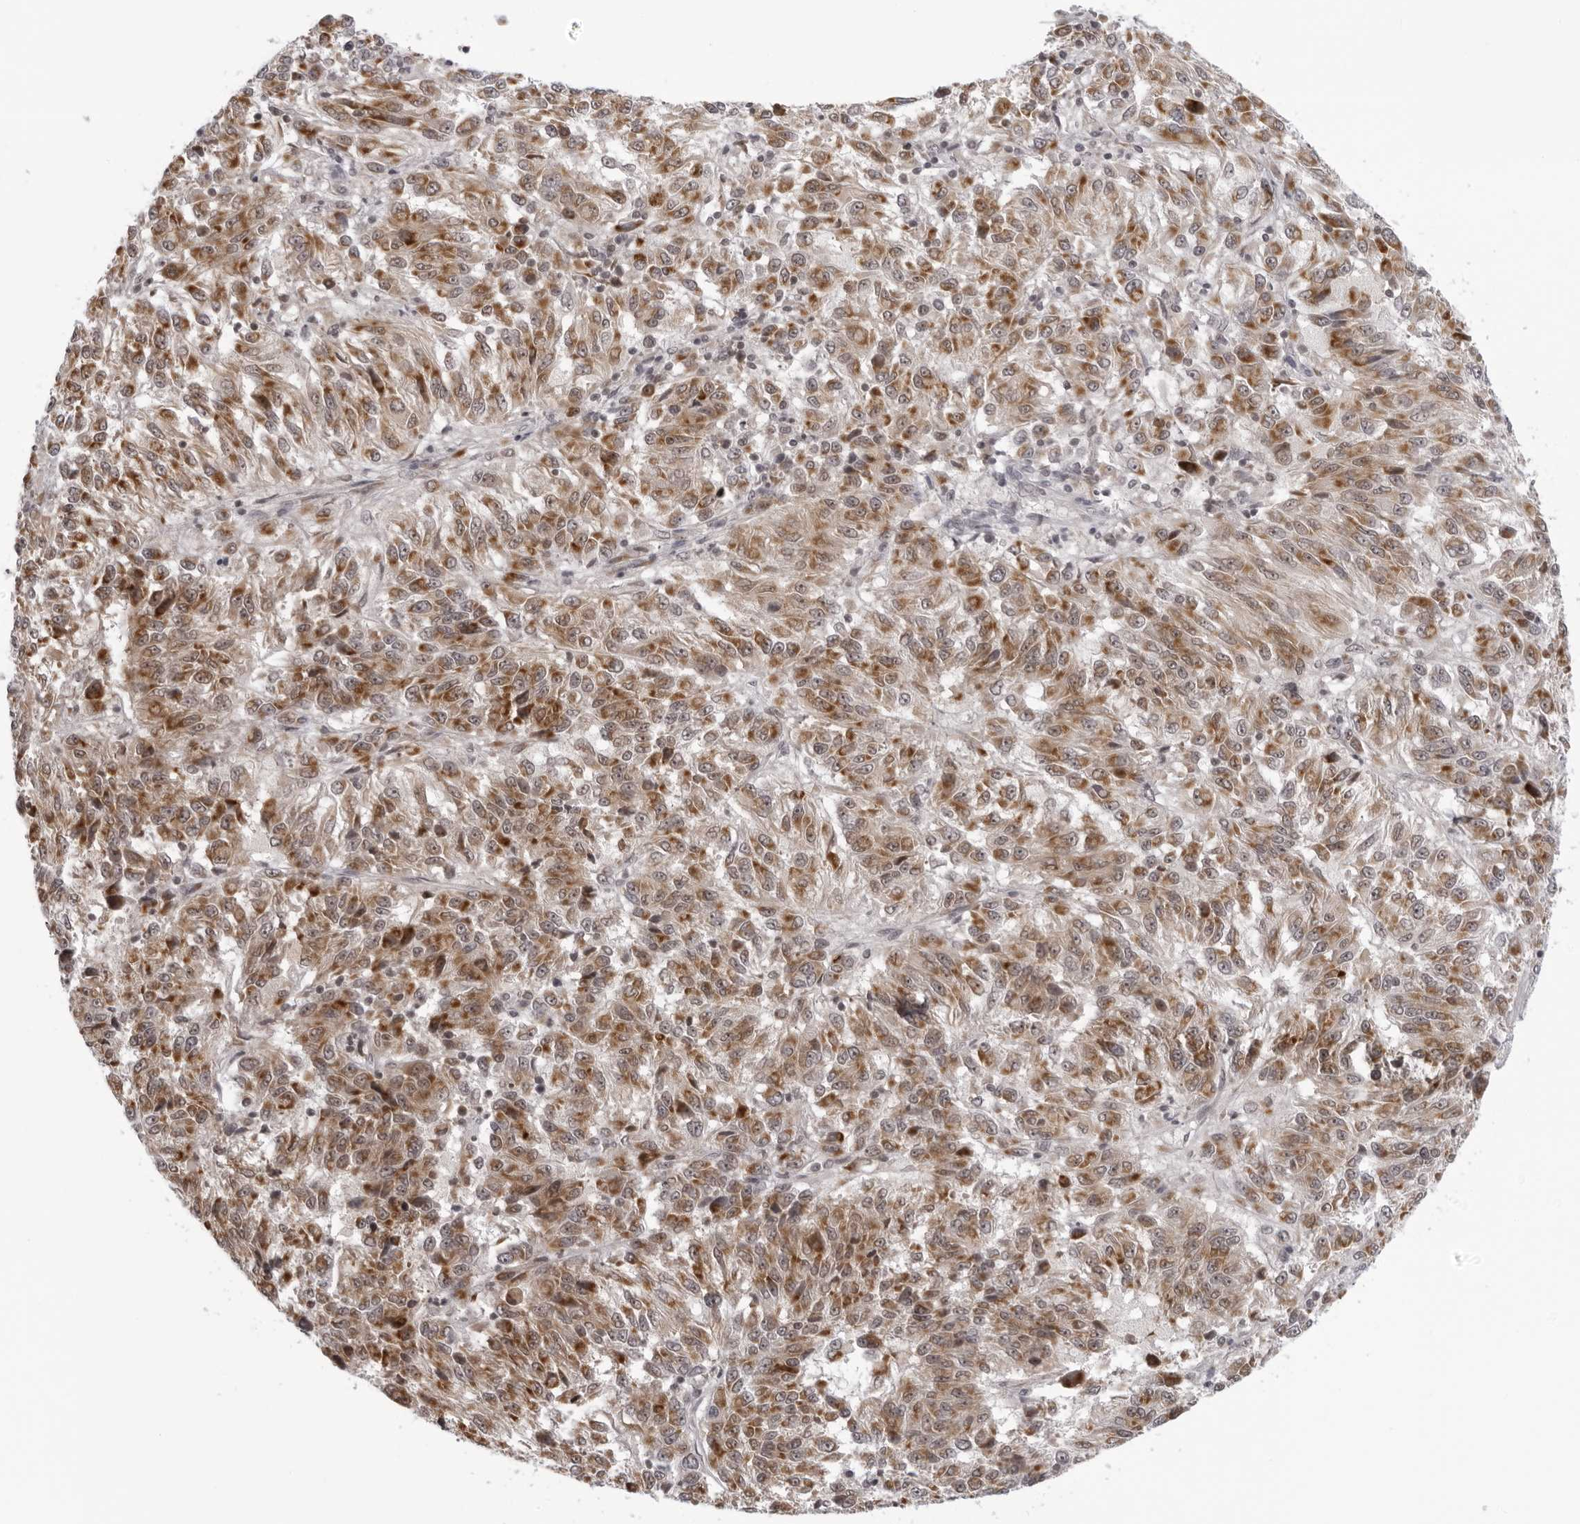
{"staining": {"intensity": "moderate", "quantity": ">75%", "location": "cytoplasmic/membranous"}, "tissue": "melanoma", "cell_type": "Tumor cells", "image_type": "cancer", "snomed": [{"axis": "morphology", "description": "Malignant melanoma, Metastatic site"}, {"axis": "topography", "description": "Lung"}], "caption": "Human melanoma stained with a protein marker exhibits moderate staining in tumor cells.", "gene": "MRPS15", "patient": {"sex": "male", "age": 64}}